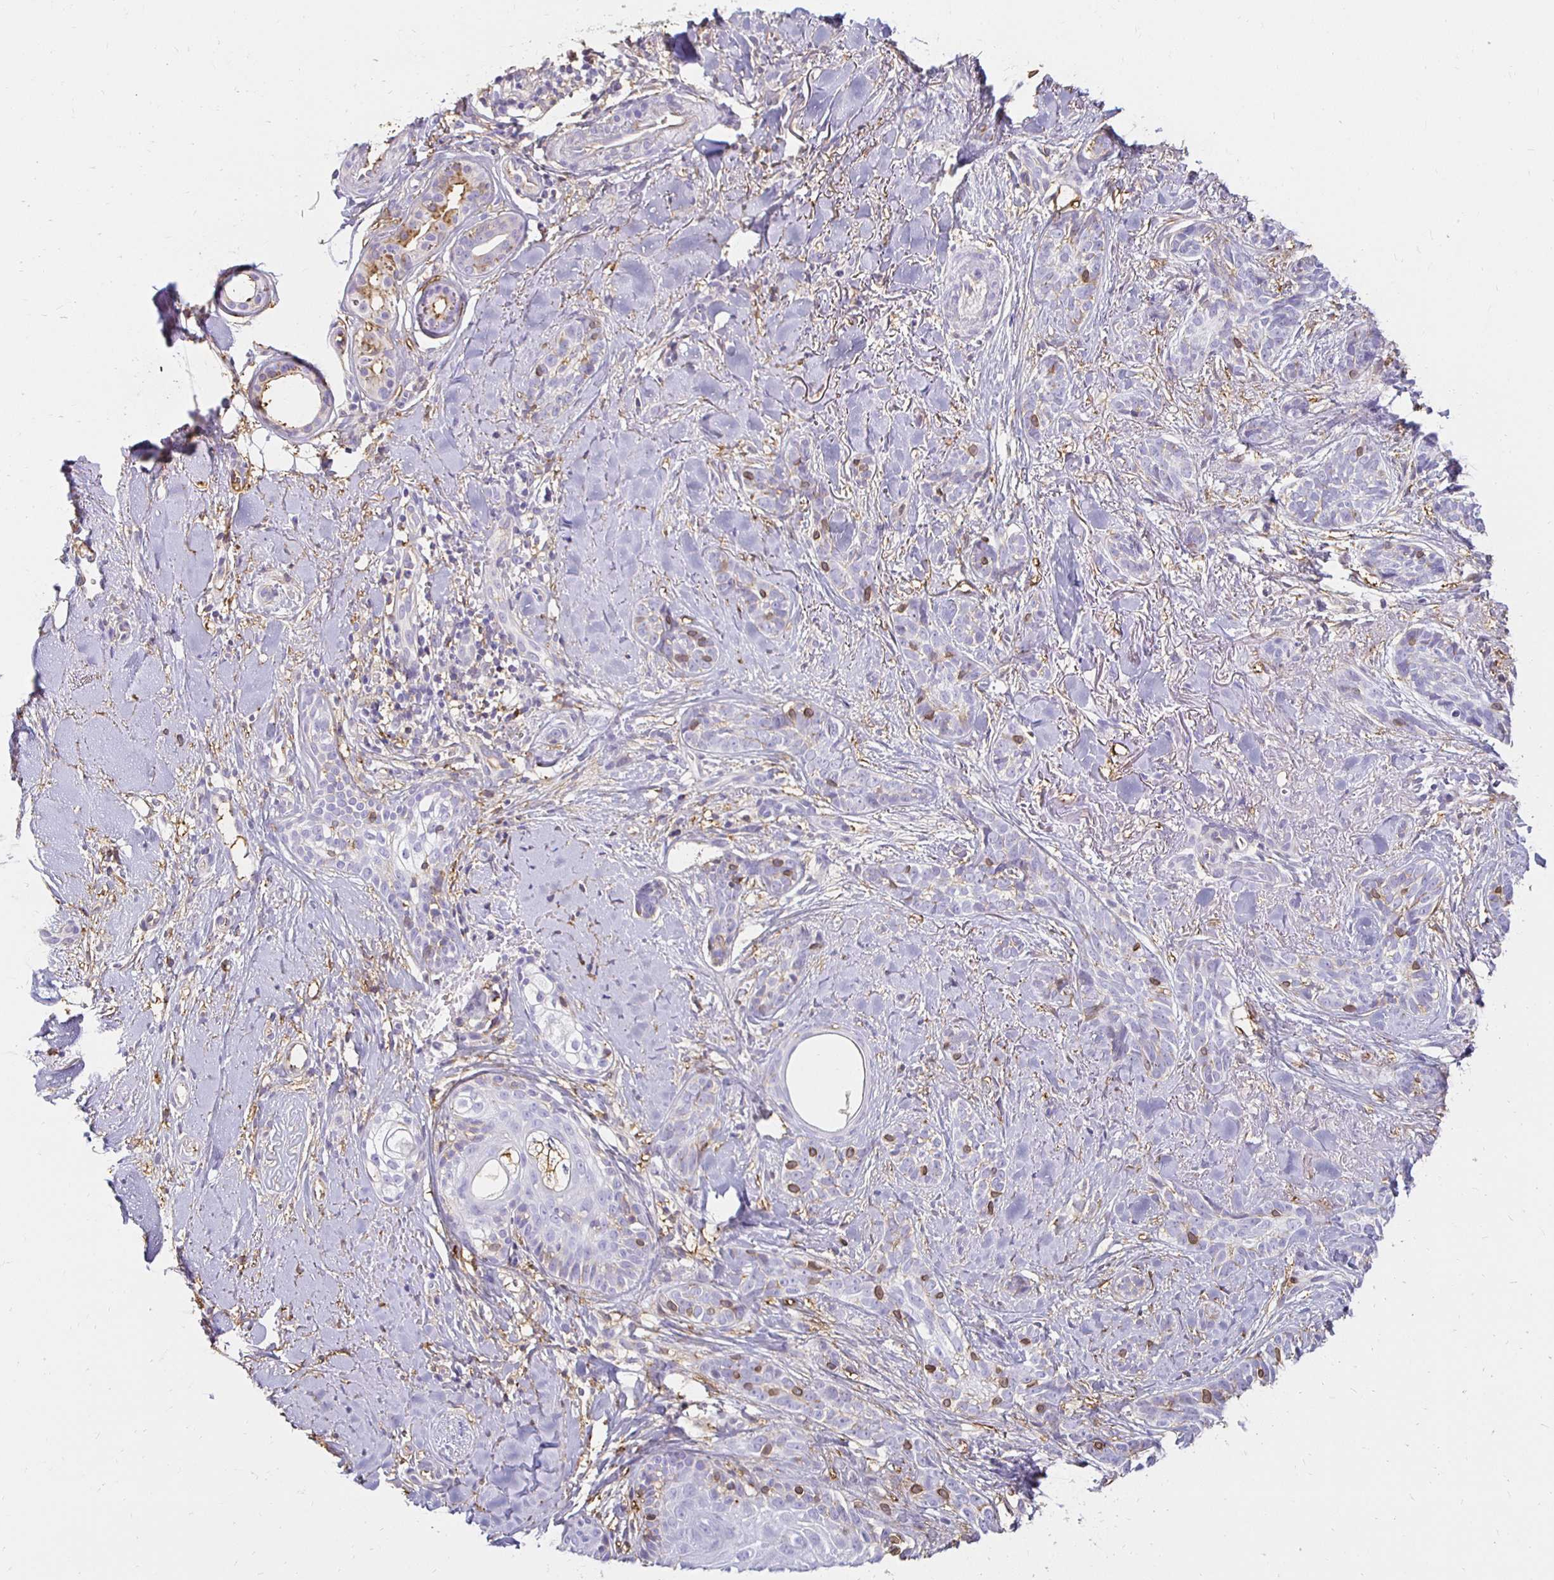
{"staining": {"intensity": "negative", "quantity": "none", "location": "none"}, "tissue": "skin cancer", "cell_type": "Tumor cells", "image_type": "cancer", "snomed": [{"axis": "morphology", "description": "Basal cell carcinoma"}, {"axis": "morphology", "description": "BCC, high aggressive"}, {"axis": "topography", "description": "Skin"}], "caption": "A high-resolution photomicrograph shows immunohistochemistry (IHC) staining of skin cancer (bcc,  high aggressive), which exhibits no significant expression in tumor cells.", "gene": "TAS1R3", "patient": {"sex": "female", "age": 79}}